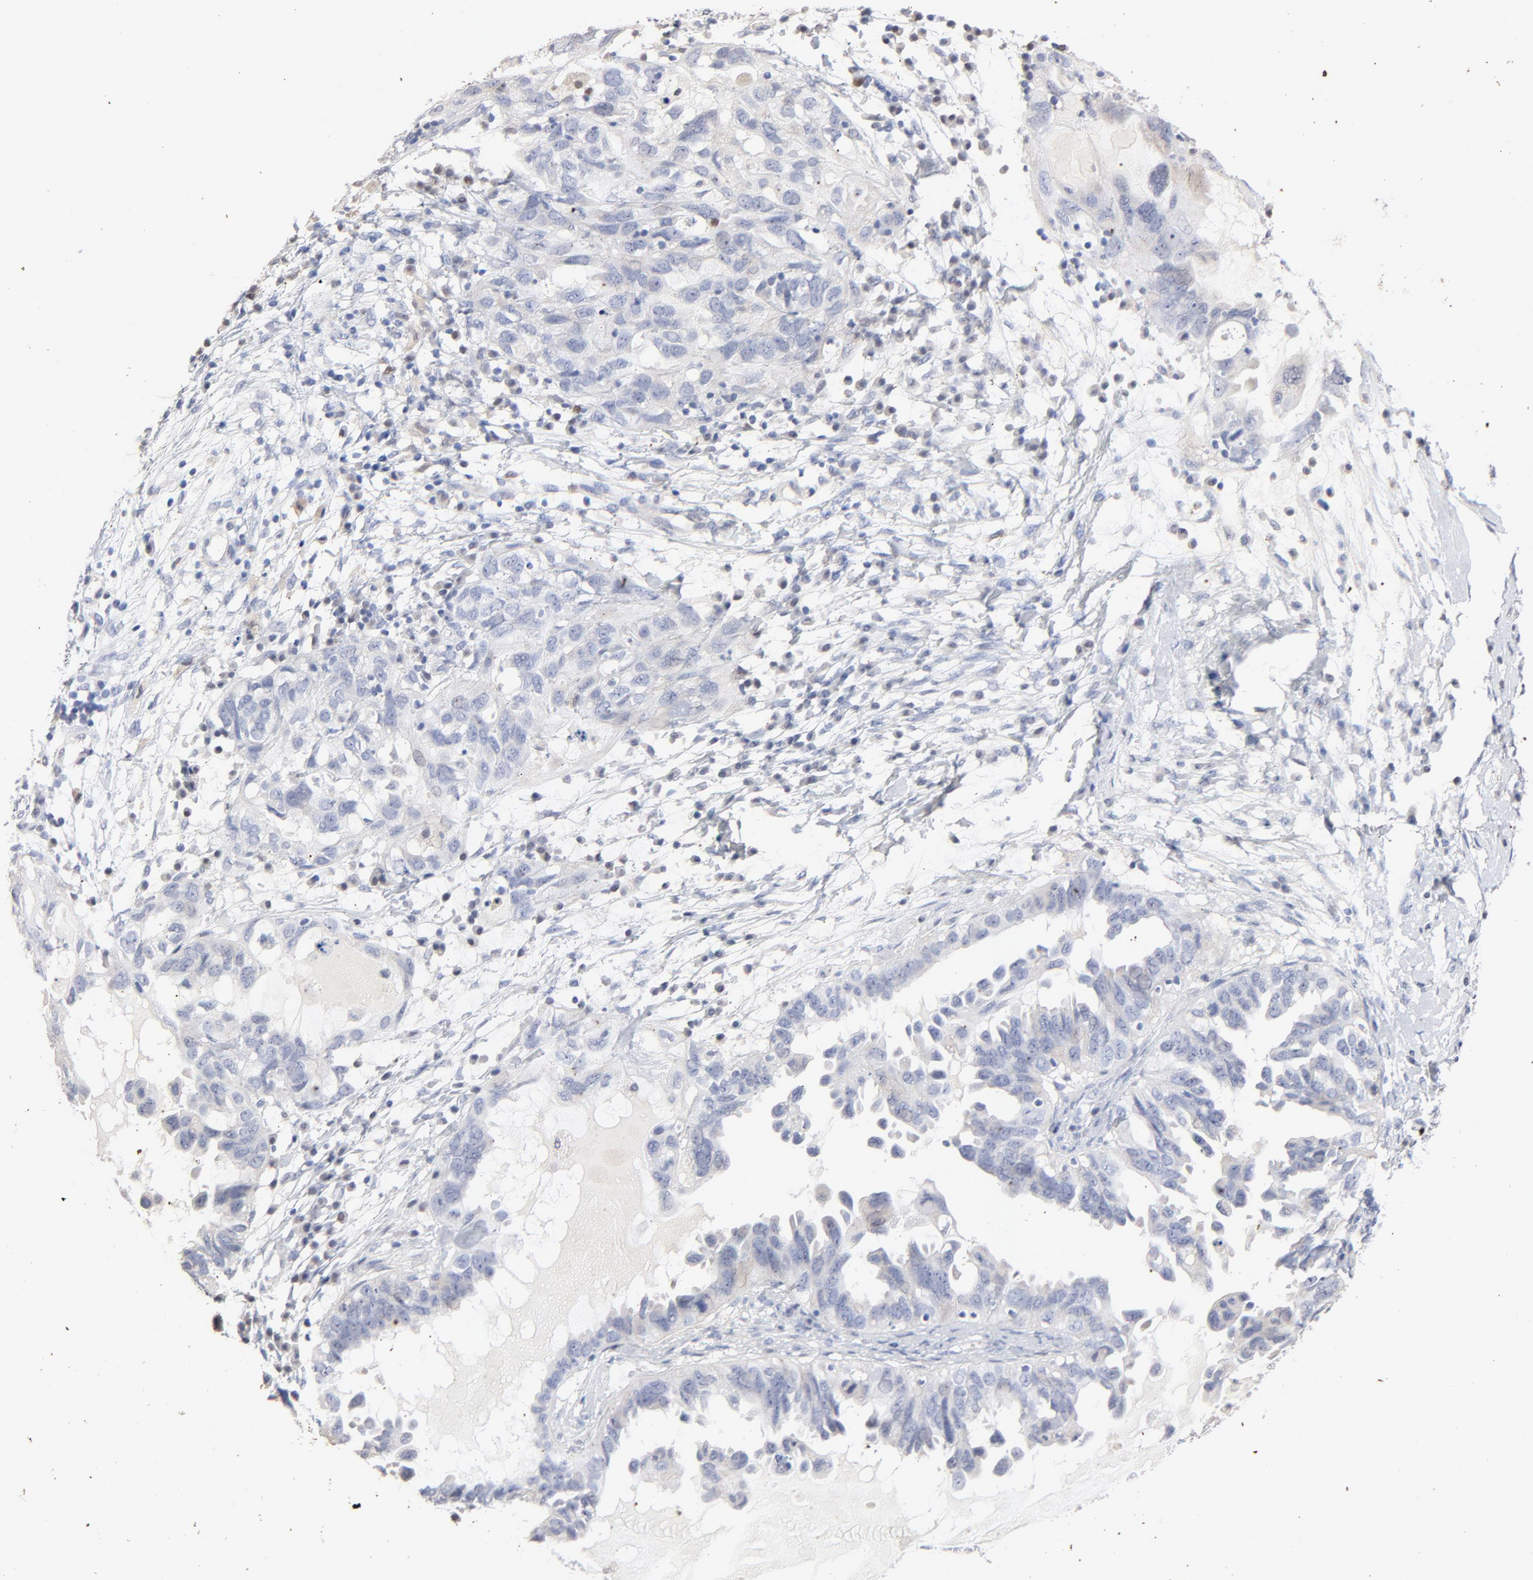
{"staining": {"intensity": "negative", "quantity": "none", "location": "none"}, "tissue": "ovarian cancer", "cell_type": "Tumor cells", "image_type": "cancer", "snomed": [{"axis": "morphology", "description": "Cystadenocarcinoma, serous, NOS"}, {"axis": "topography", "description": "Ovary"}], "caption": "This image is of ovarian cancer (serous cystadenocarcinoma) stained with IHC to label a protein in brown with the nuclei are counter-stained blue. There is no staining in tumor cells. (IHC, brightfield microscopy, high magnification).", "gene": "AADAC", "patient": {"sex": "female", "age": 82}}